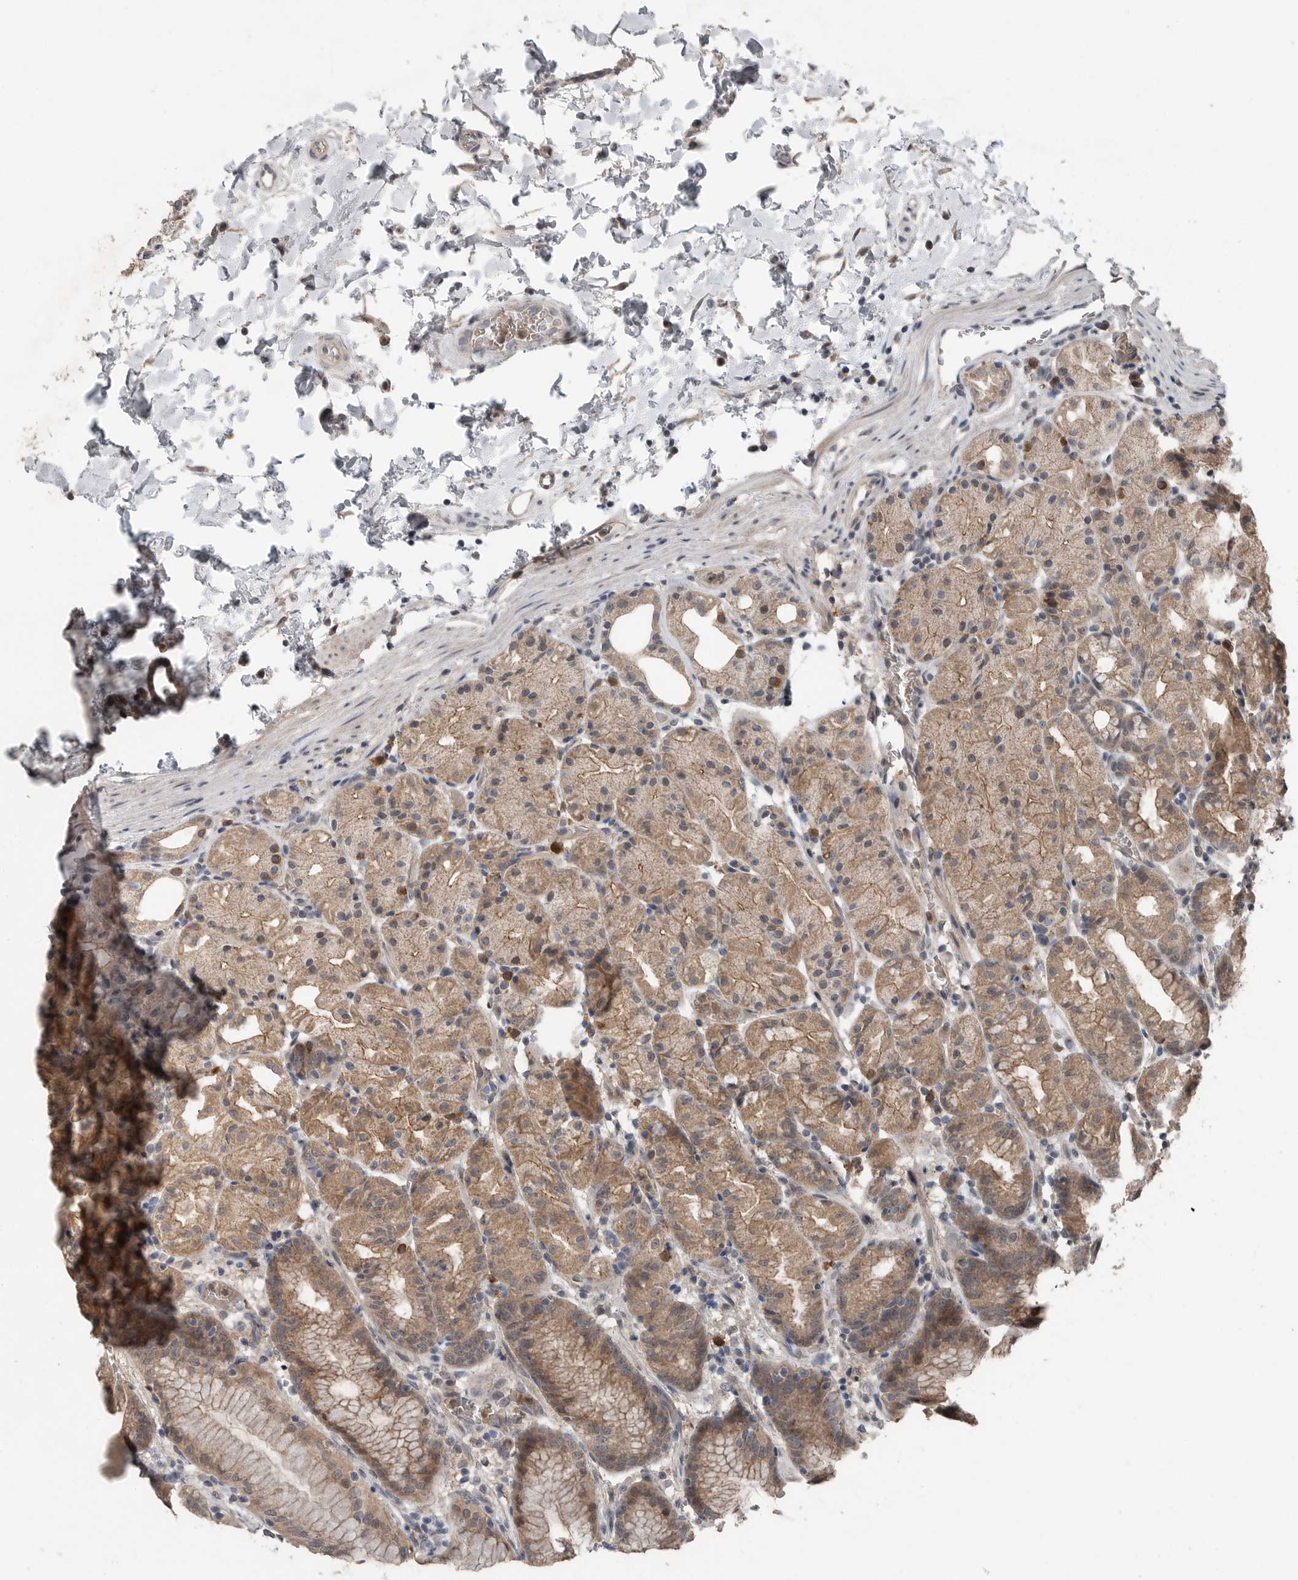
{"staining": {"intensity": "moderate", "quantity": ">75%", "location": "cytoplasmic/membranous"}, "tissue": "stomach", "cell_type": "Glandular cells", "image_type": "normal", "snomed": [{"axis": "morphology", "description": "Normal tissue, NOS"}, {"axis": "topography", "description": "Stomach, upper"}], "caption": "Immunohistochemical staining of benign human stomach demonstrates medium levels of moderate cytoplasmic/membranous expression in approximately >75% of glandular cells. Immunohistochemistry stains the protein in brown and the nuclei are stained blue.", "gene": "SCP2", "patient": {"sex": "male", "age": 48}}